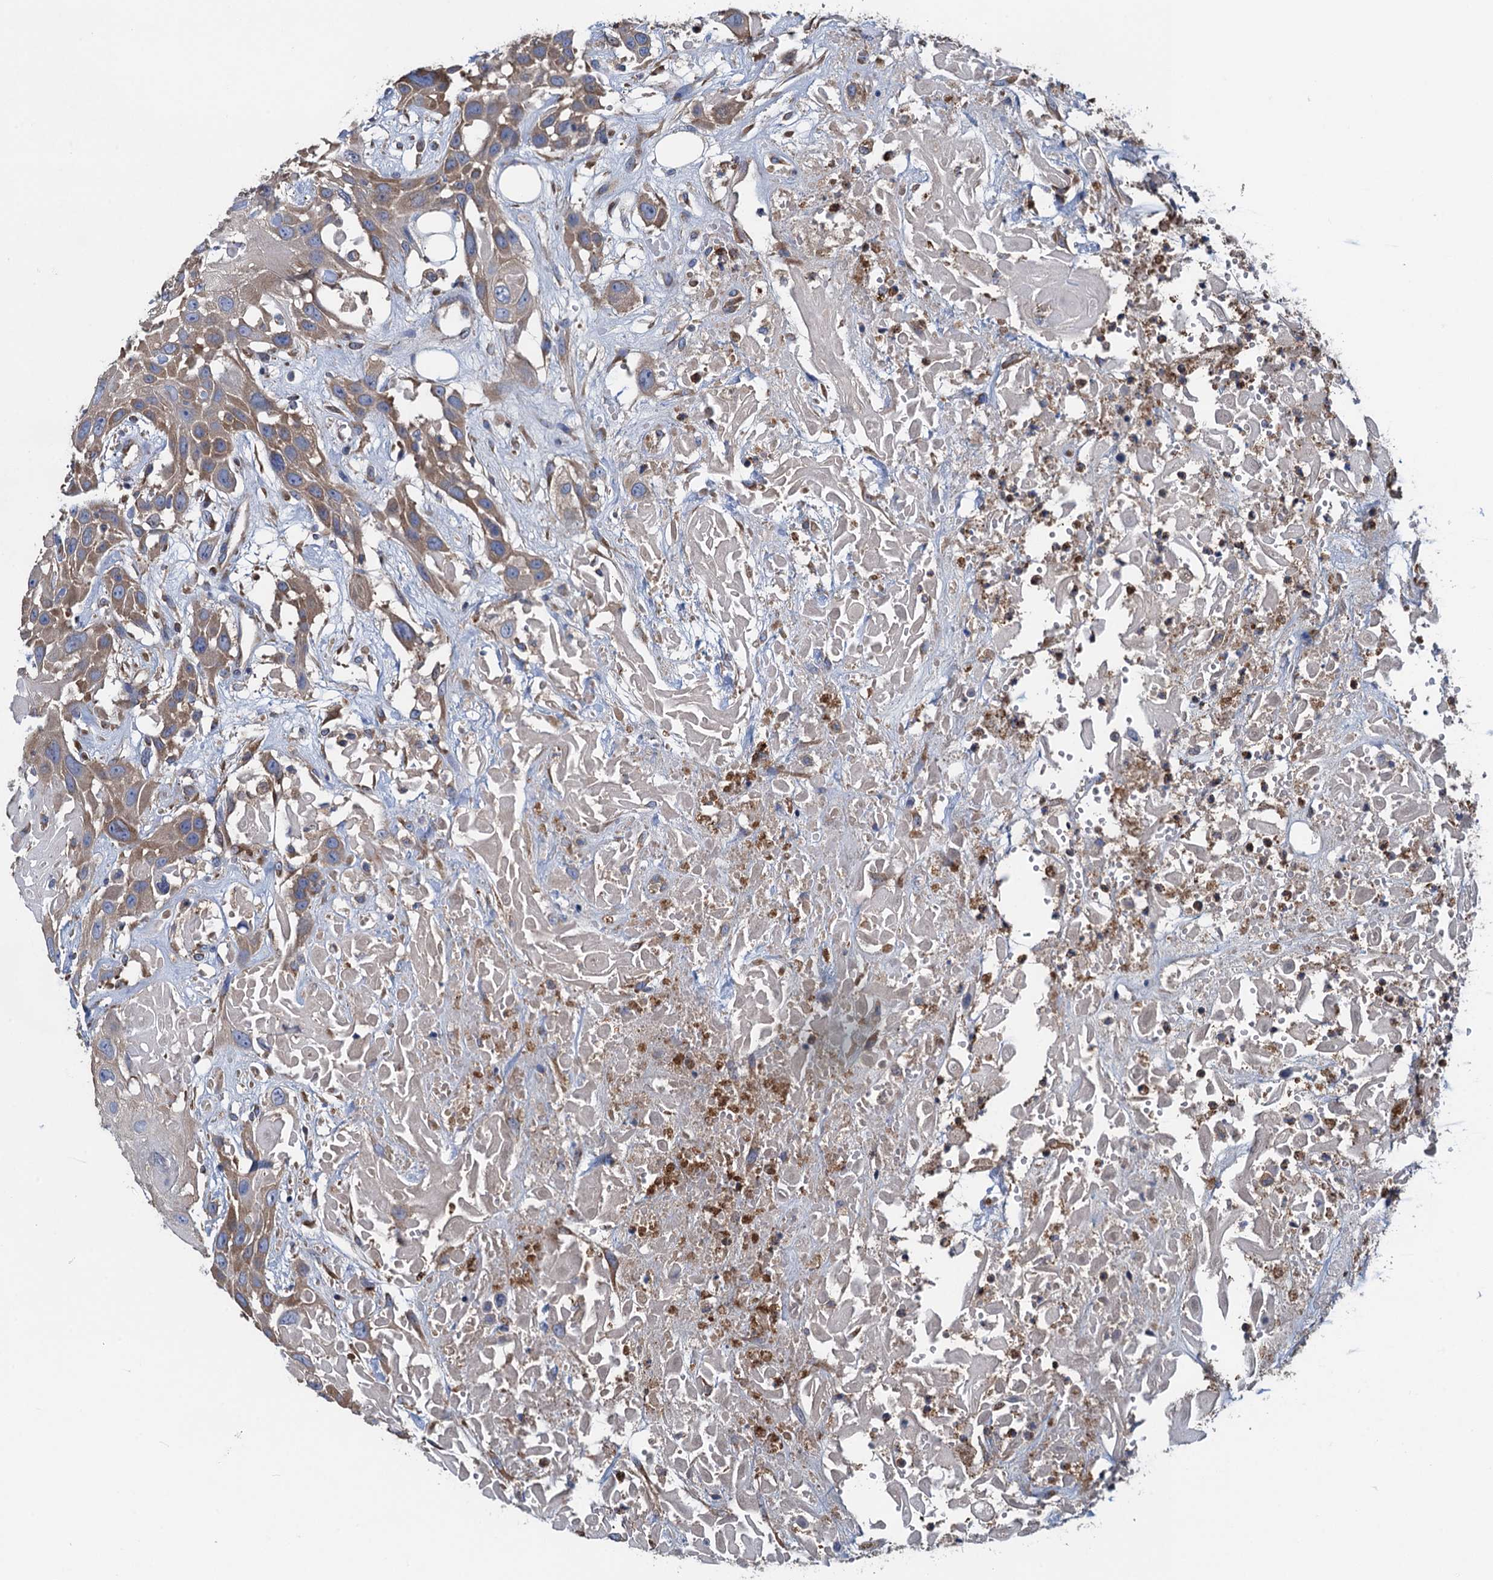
{"staining": {"intensity": "moderate", "quantity": "<25%", "location": "cytoplasmic/membranous"}, "tissue": "head and neck cancer", "cell_type": "Tumor cells", "image_type": "cancer", "snomed": [{"axis": "morphology", "description": "Squamous cell carcinoma, NOS"}, {"axis": "topography", "description": "Head-Neck"}], "caption": "Head and neck squamous cell carcinoma was stained to show a protein in brown. There is low levels of moderate cytoplasmic/membranous positivity in about <25% of tumor cells.", "gene": "ADCY9", "patient": {"sex": "male", "age": 81}}